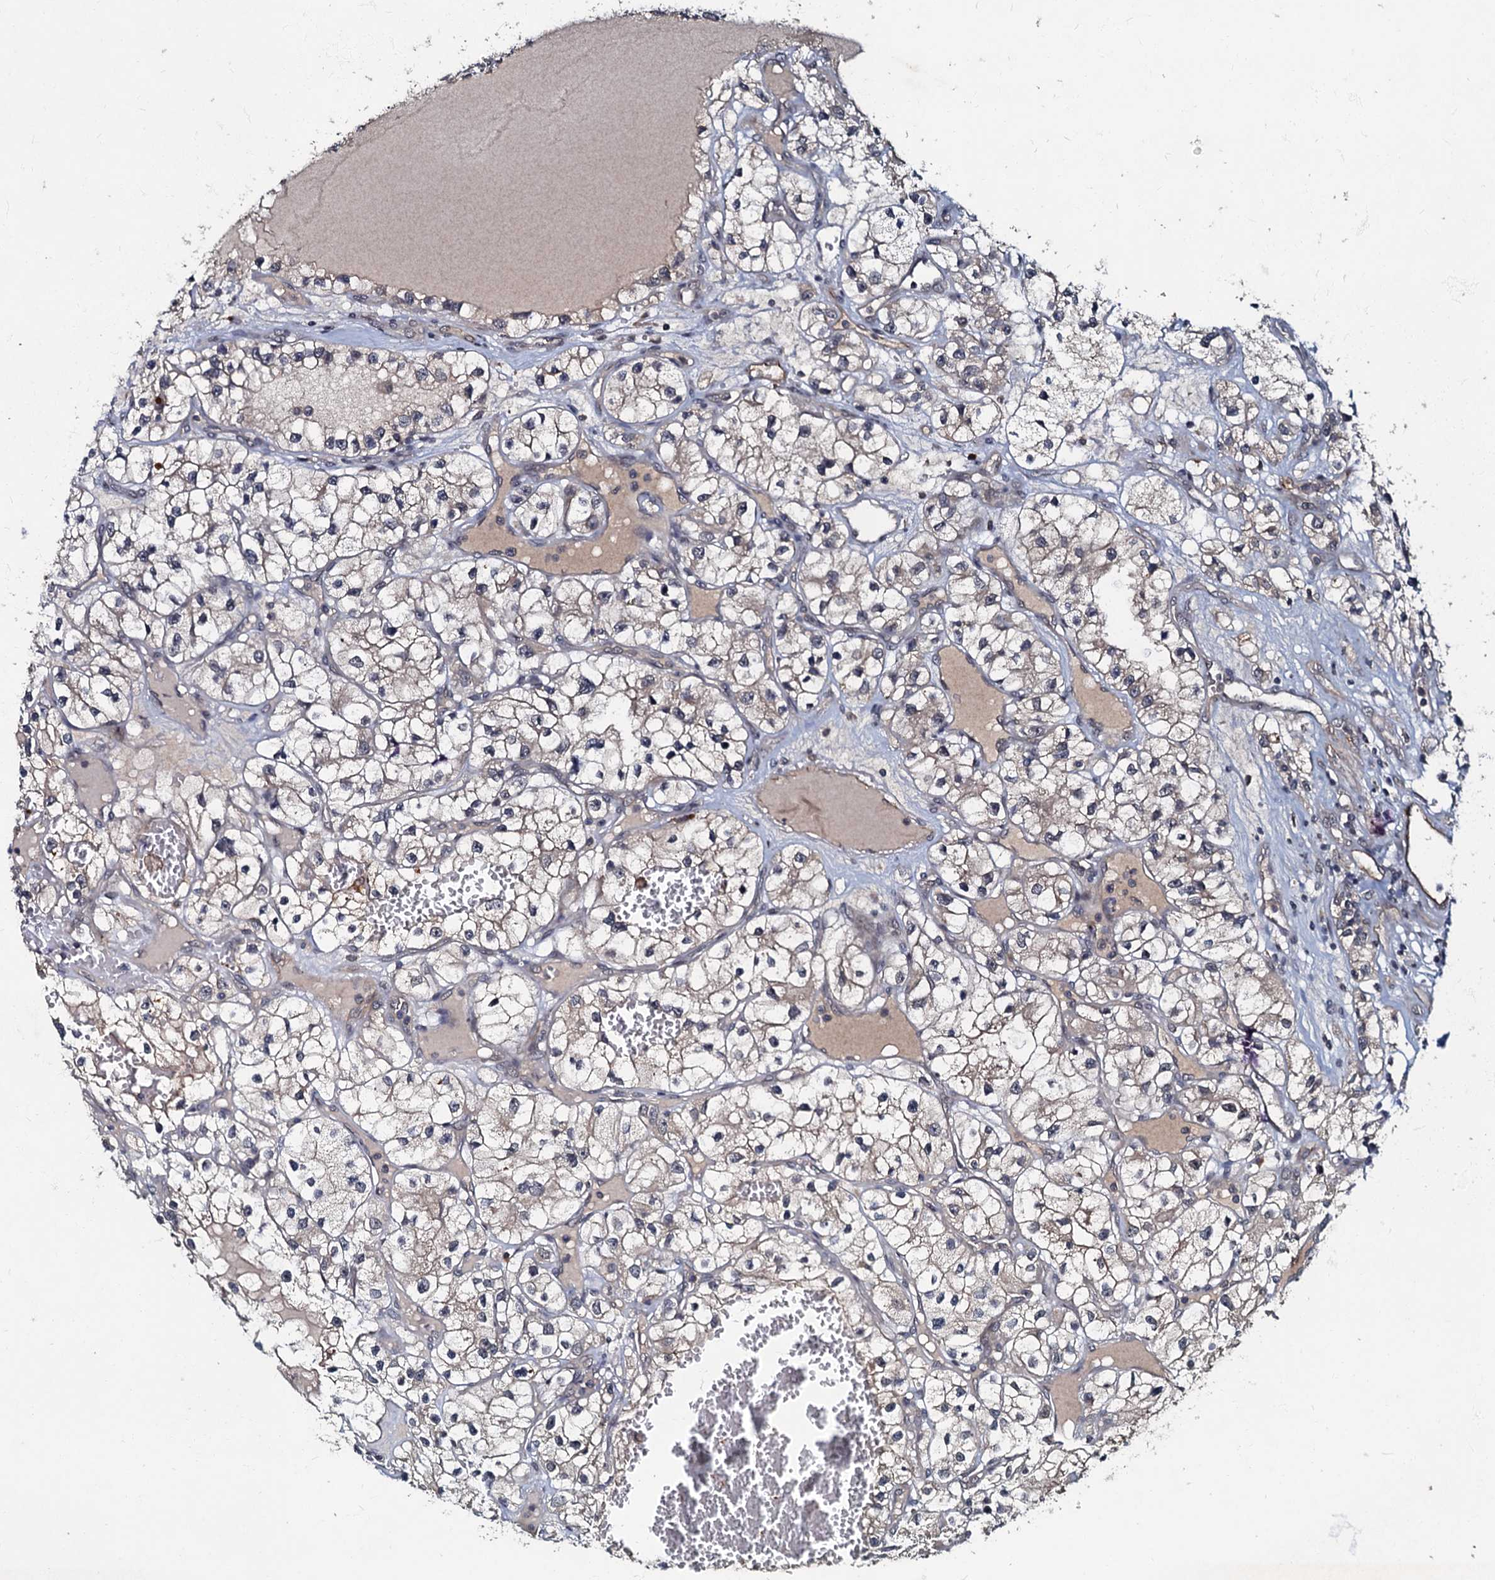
{"staining": {"intensity": "negative", "quantity": "none", "location": "none"}, "tissue": "renal cancer", "cell_type": "Tumor cells", "image_type": "cancer", "snomed": [{"axis": "morphology", "description": "Adenocarcinoma, NOS"}, {"axis": "topography", "description": "Kidney"}], "caption": "Immunohistochemistry (IHC) photomicrograph of human renal adenocarcinoma stained for a protein (brown), which reveals no staining in tumor cells.", "gene": "MANSC4", "patient": {"sex": "female", "age": 57}}